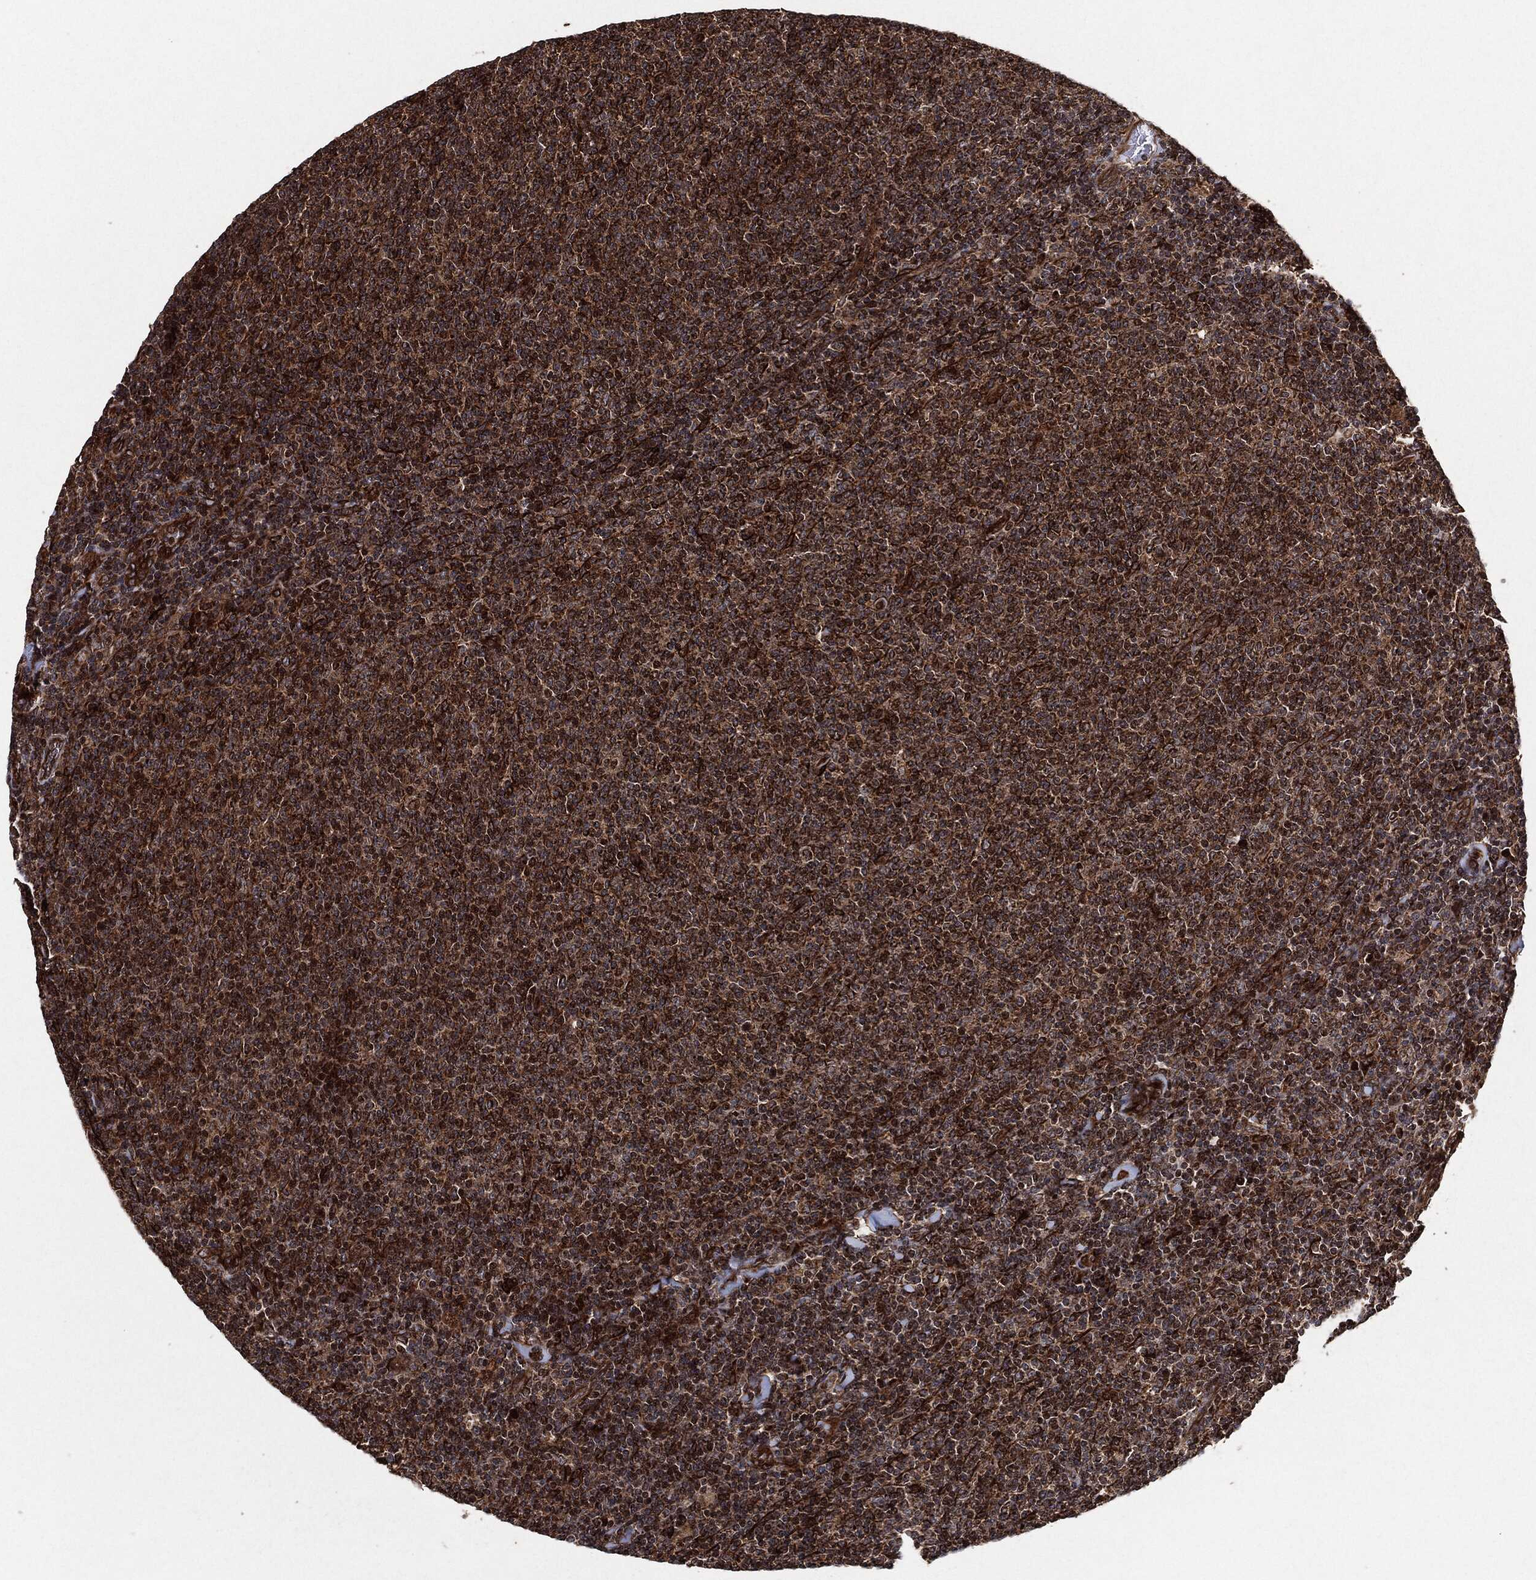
{"staining": {"intensity": "moderate", "quantity": ">75%", "location": "cytoplasmic/membranous"}, "tissue": "lymphoma", "cell_type": "Tumor cells", "image_type": "cancer", "snomed": [{"axis": "morphology", "description": "Malignant lymphoma, non-Hodgkin's type, Low grade"}, {"axis": "topography", "description": "Lymph node"}], "caption": "Lymphoma stained with IHC displays moderate cytoplasmic/membranous staining in about >75% of tumor cells.", "gene": "BCAR1", "patient": {"sex": "male", "age": 52}}